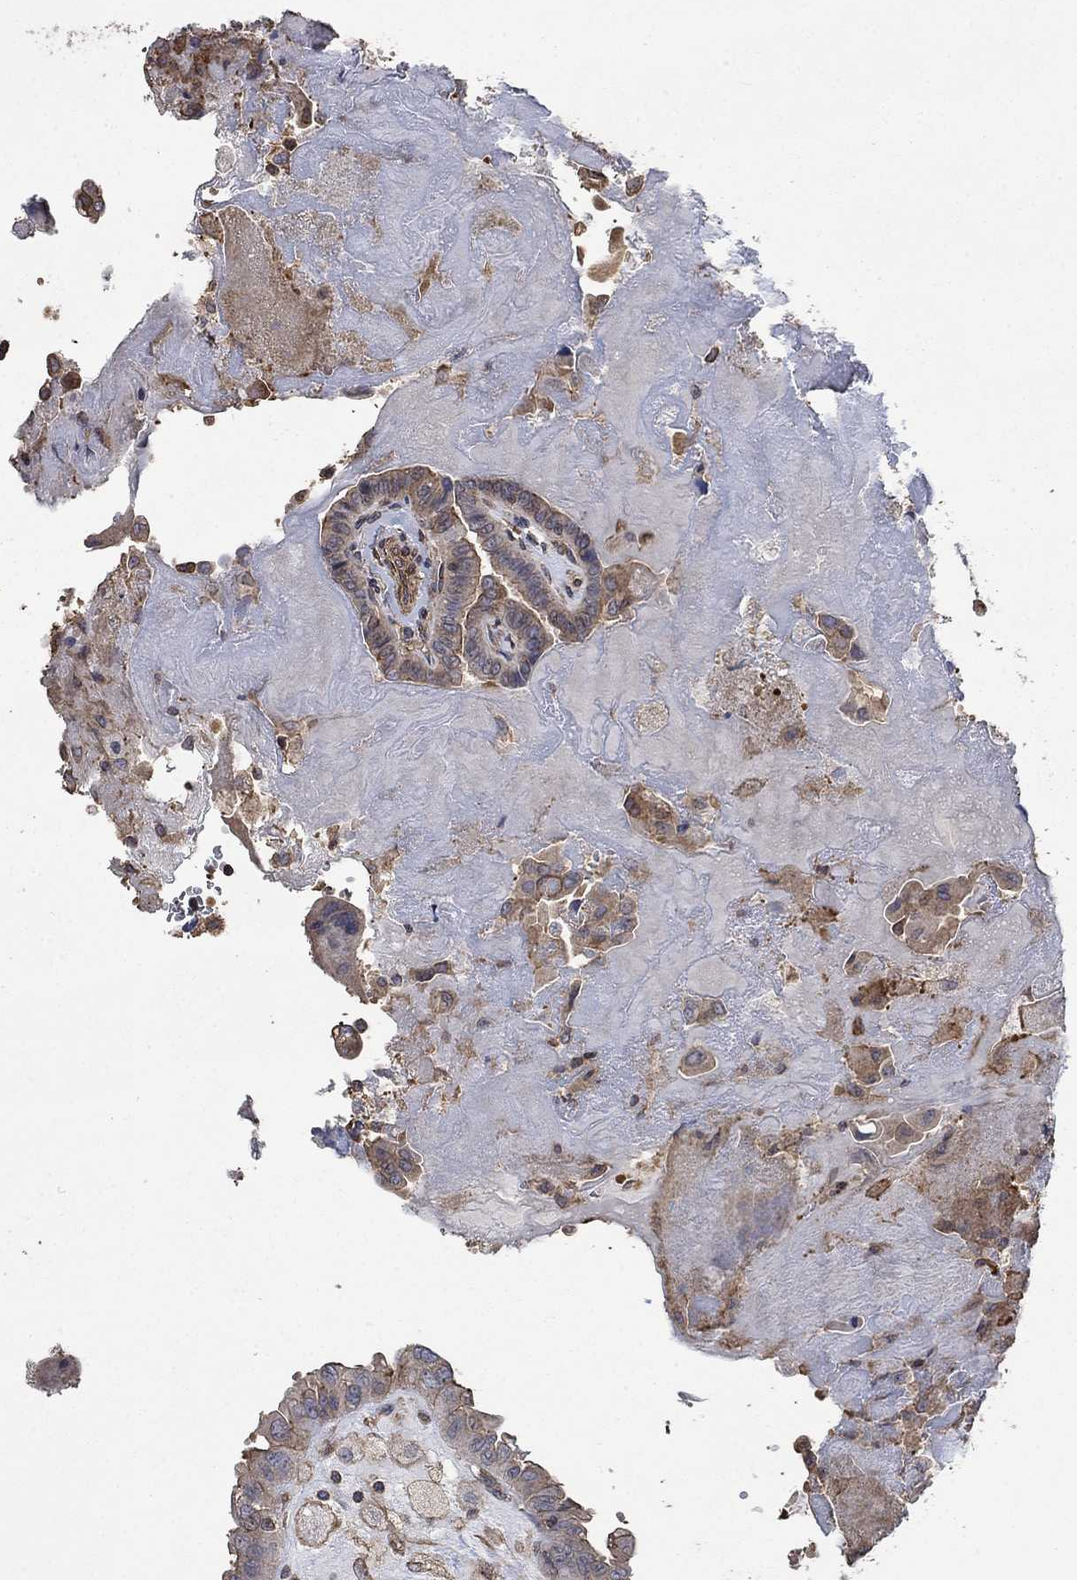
{"staining": {"intensity": "weak", "quantity": "<25%", "location": "cytoplasmic/membranous"}, "tissue": "thyroid cancer", "cell_type": "Tumor cells", "image_type": "cancer", "snomed": [{"axis": "morphology", "description": "Papillary adenocarcinoma, NOS"}, {"axis": "topography", "description": "Thyroid gland"}], "caption": "Papillary adenocarcinoma (thyroid) stained for a protein using IHC reveals no positivity tumor cells.", "gene": "PDE3A", "patient": {"sex": "female", "age": 37}}